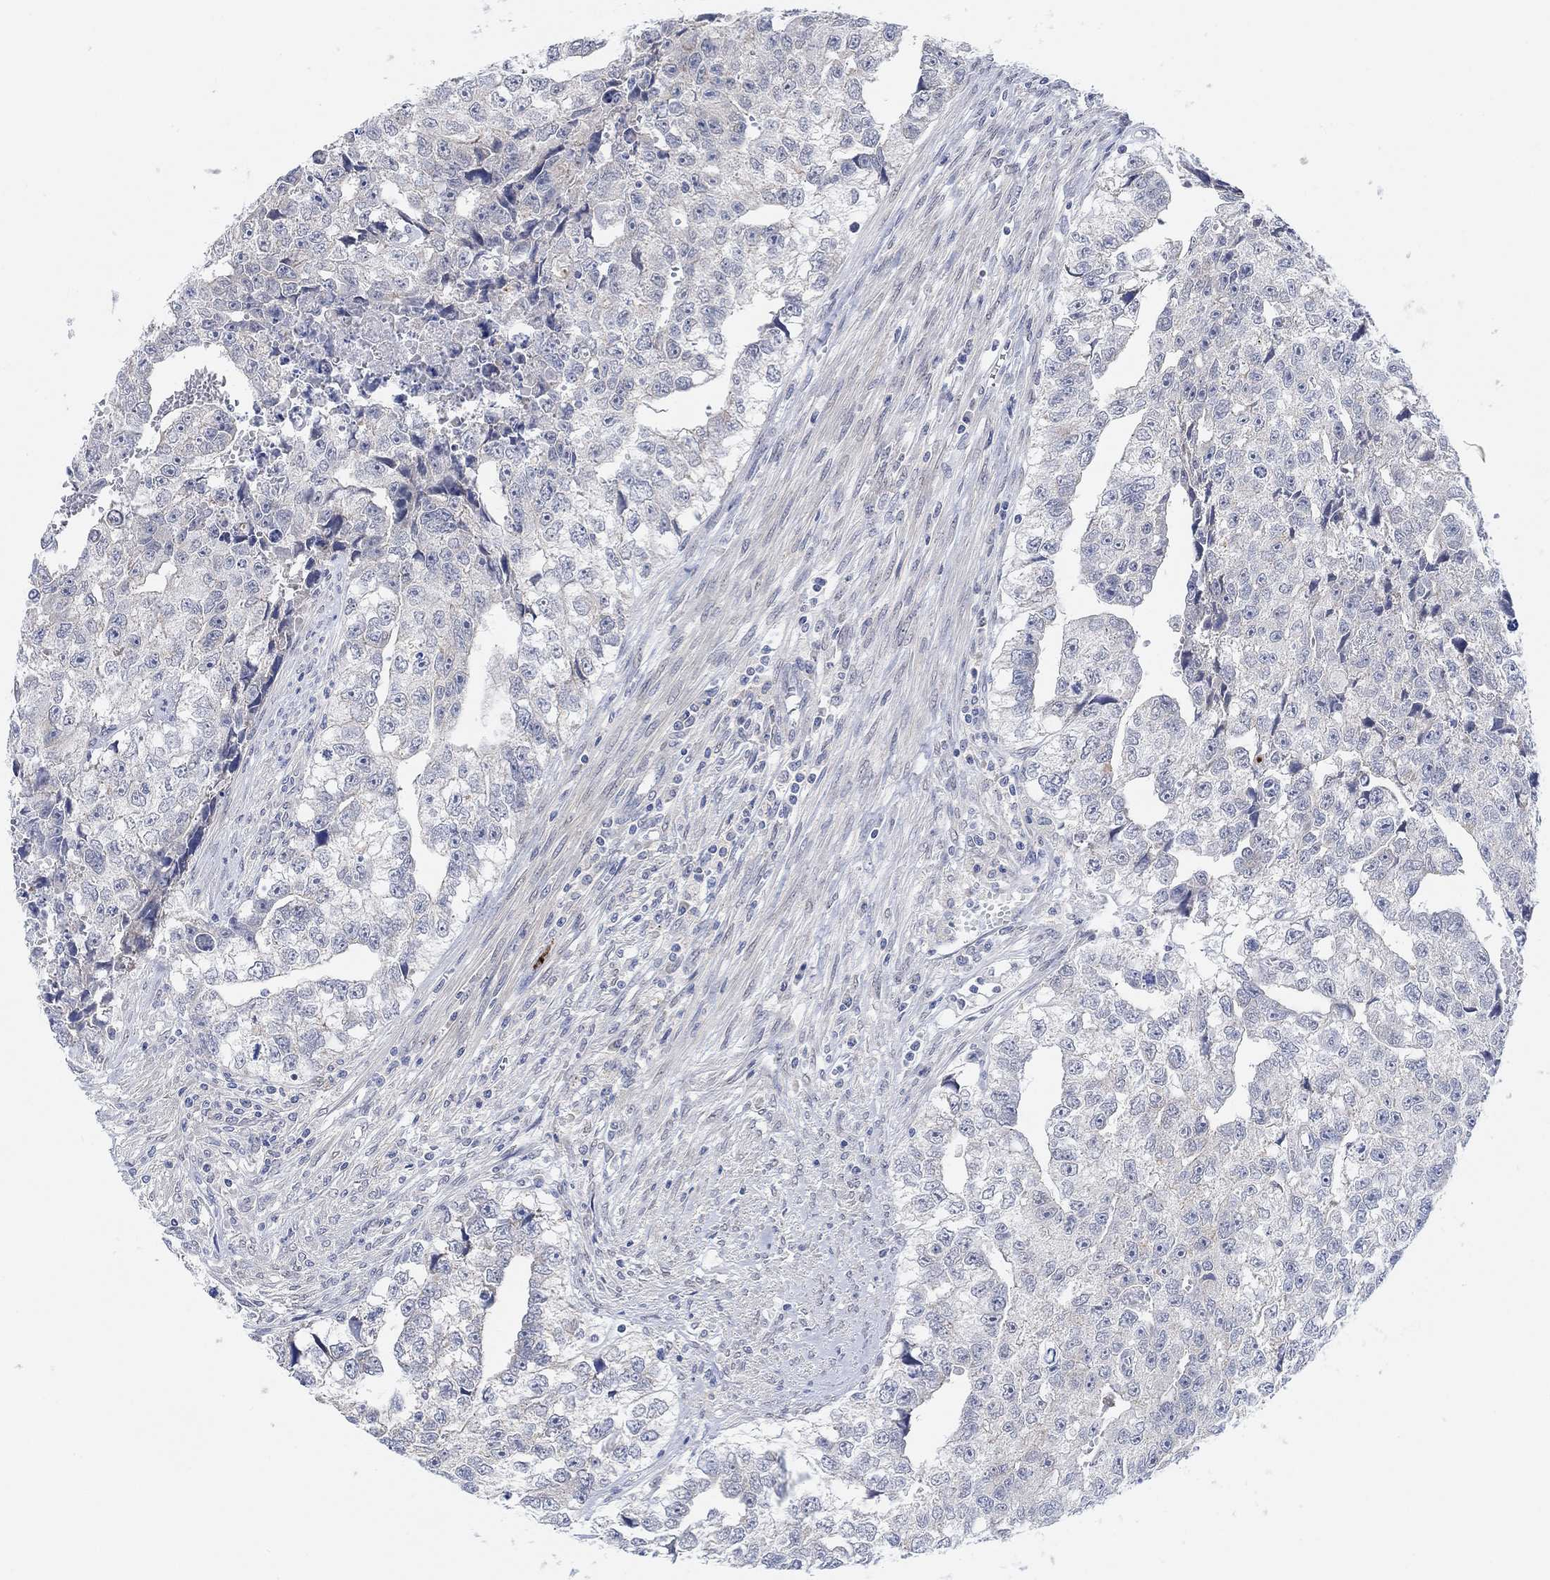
{"staining": {"intensity": "negative", "quantity": "none", "location": "none"}, "tissue": "testis cancer", "cell_type": "Tumor cells", "image_type": "cancer", "snomed": [{"axis": "morphology", "description": "Carcinoma, Embryonal, NOS"}, {"axis": "morphology", "description": "Teratoma, malignant, NOS"}, {"axis": "topography", "description": "Testis"}], "caption": "DAB immunohistochemical staining of human testis cancer (teratoma (malignant)) exhibits no significant staining in tumor cells.", "gene": "RIMS1", "patient": {"sex": "male", "age": 44}}